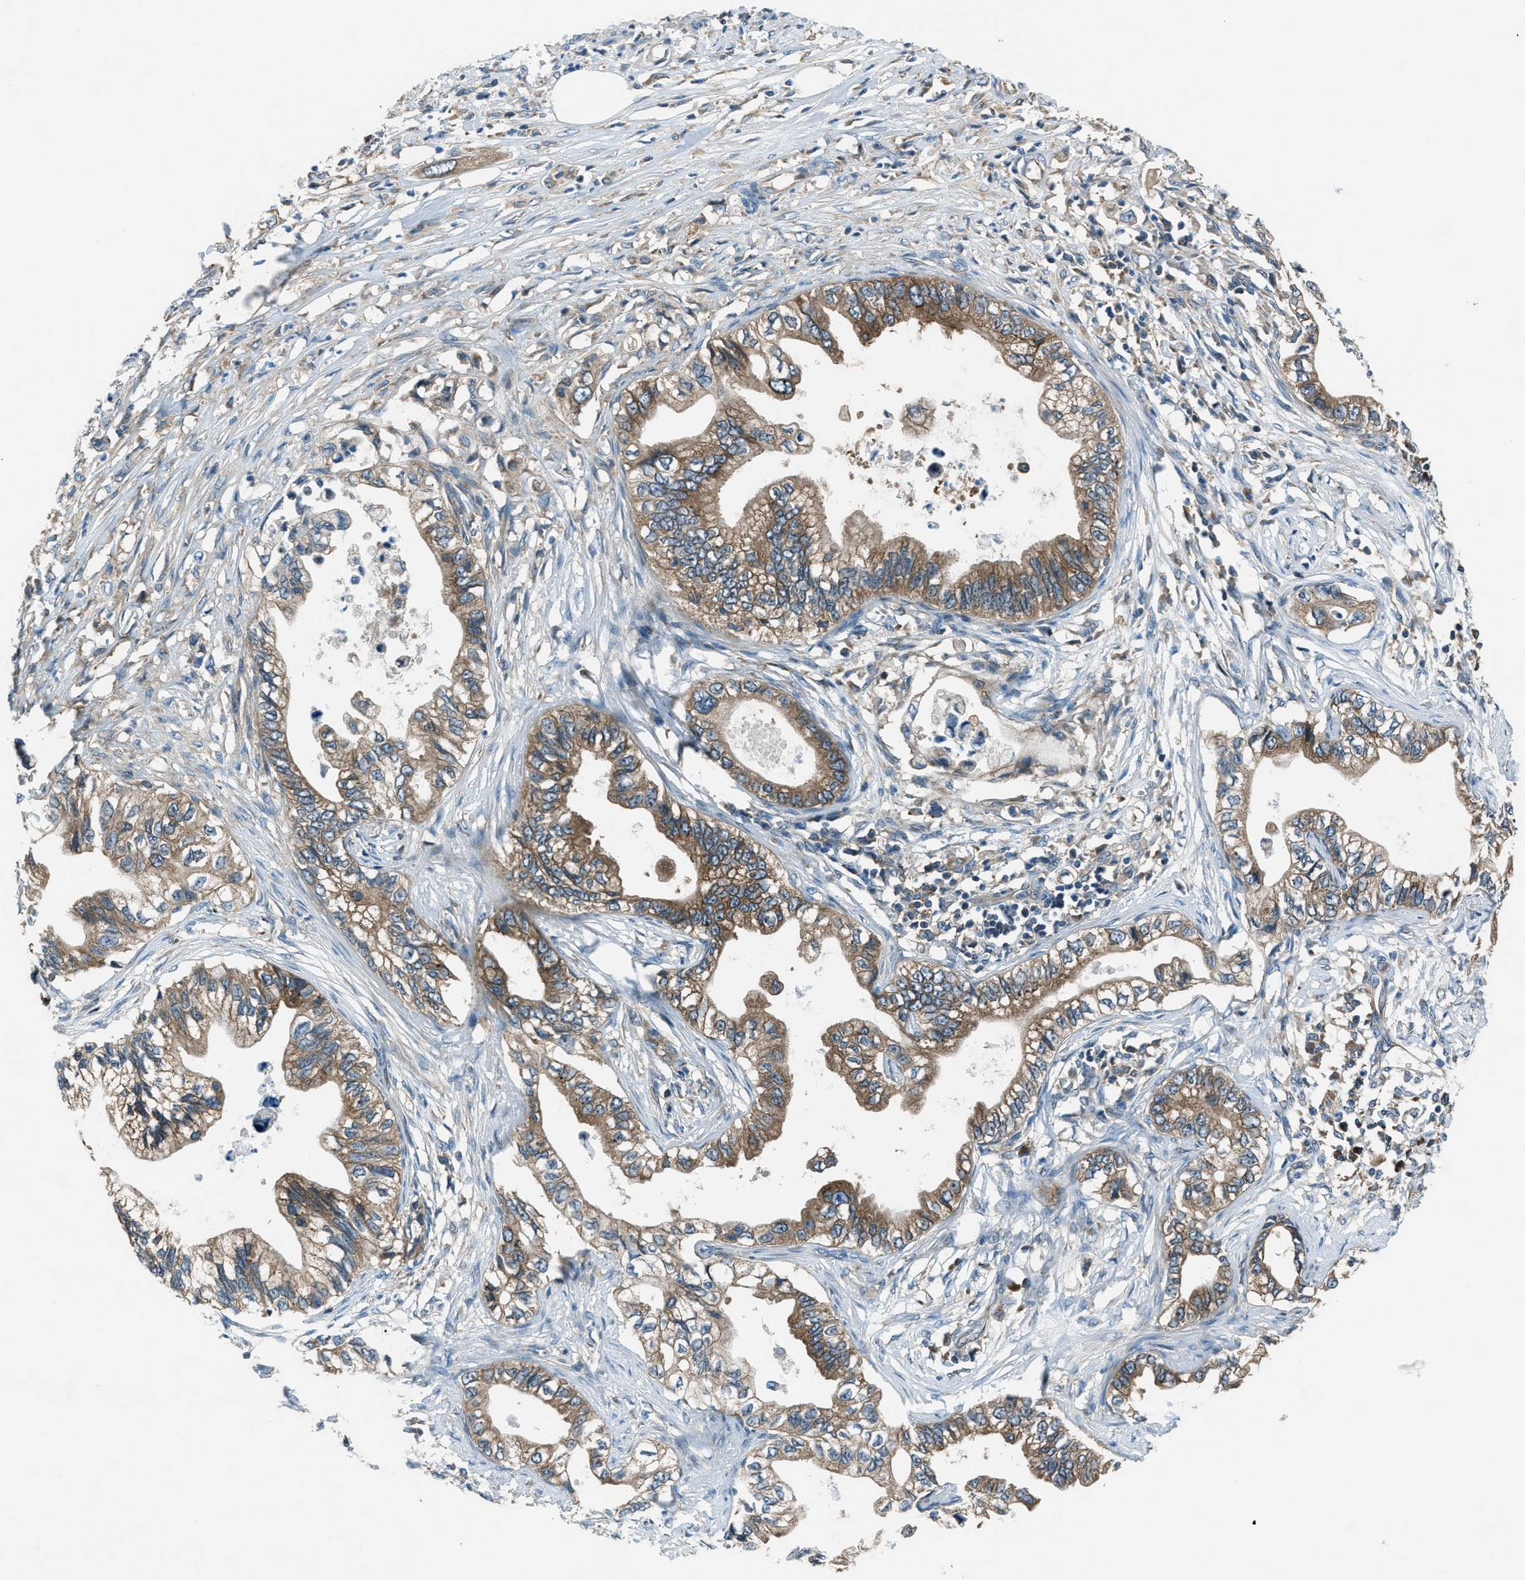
{"staining": {"intensity": "moderate", "quantity": ">75%", "location": "cytoplasmic/membranous"}, "tissue": "pancreatic cancer", "cell_type": "Tumor cells", "image_type": "cancer", "snomed": [{"axis": "morphology", "description": "Adenocarcinoma, NOS"}, {"axis": "topography", "description": "Pancreas"}], "caption": "Moderate cytoplasmic/membranous expression for a protein is present in approximately >75% of tumor cells of pancreatic cancer (adenocarcinoma) using immunohistochemistry (IHC).", "gene": "ARFGAP2", "patient": {"sex": "male", "age": 56}}